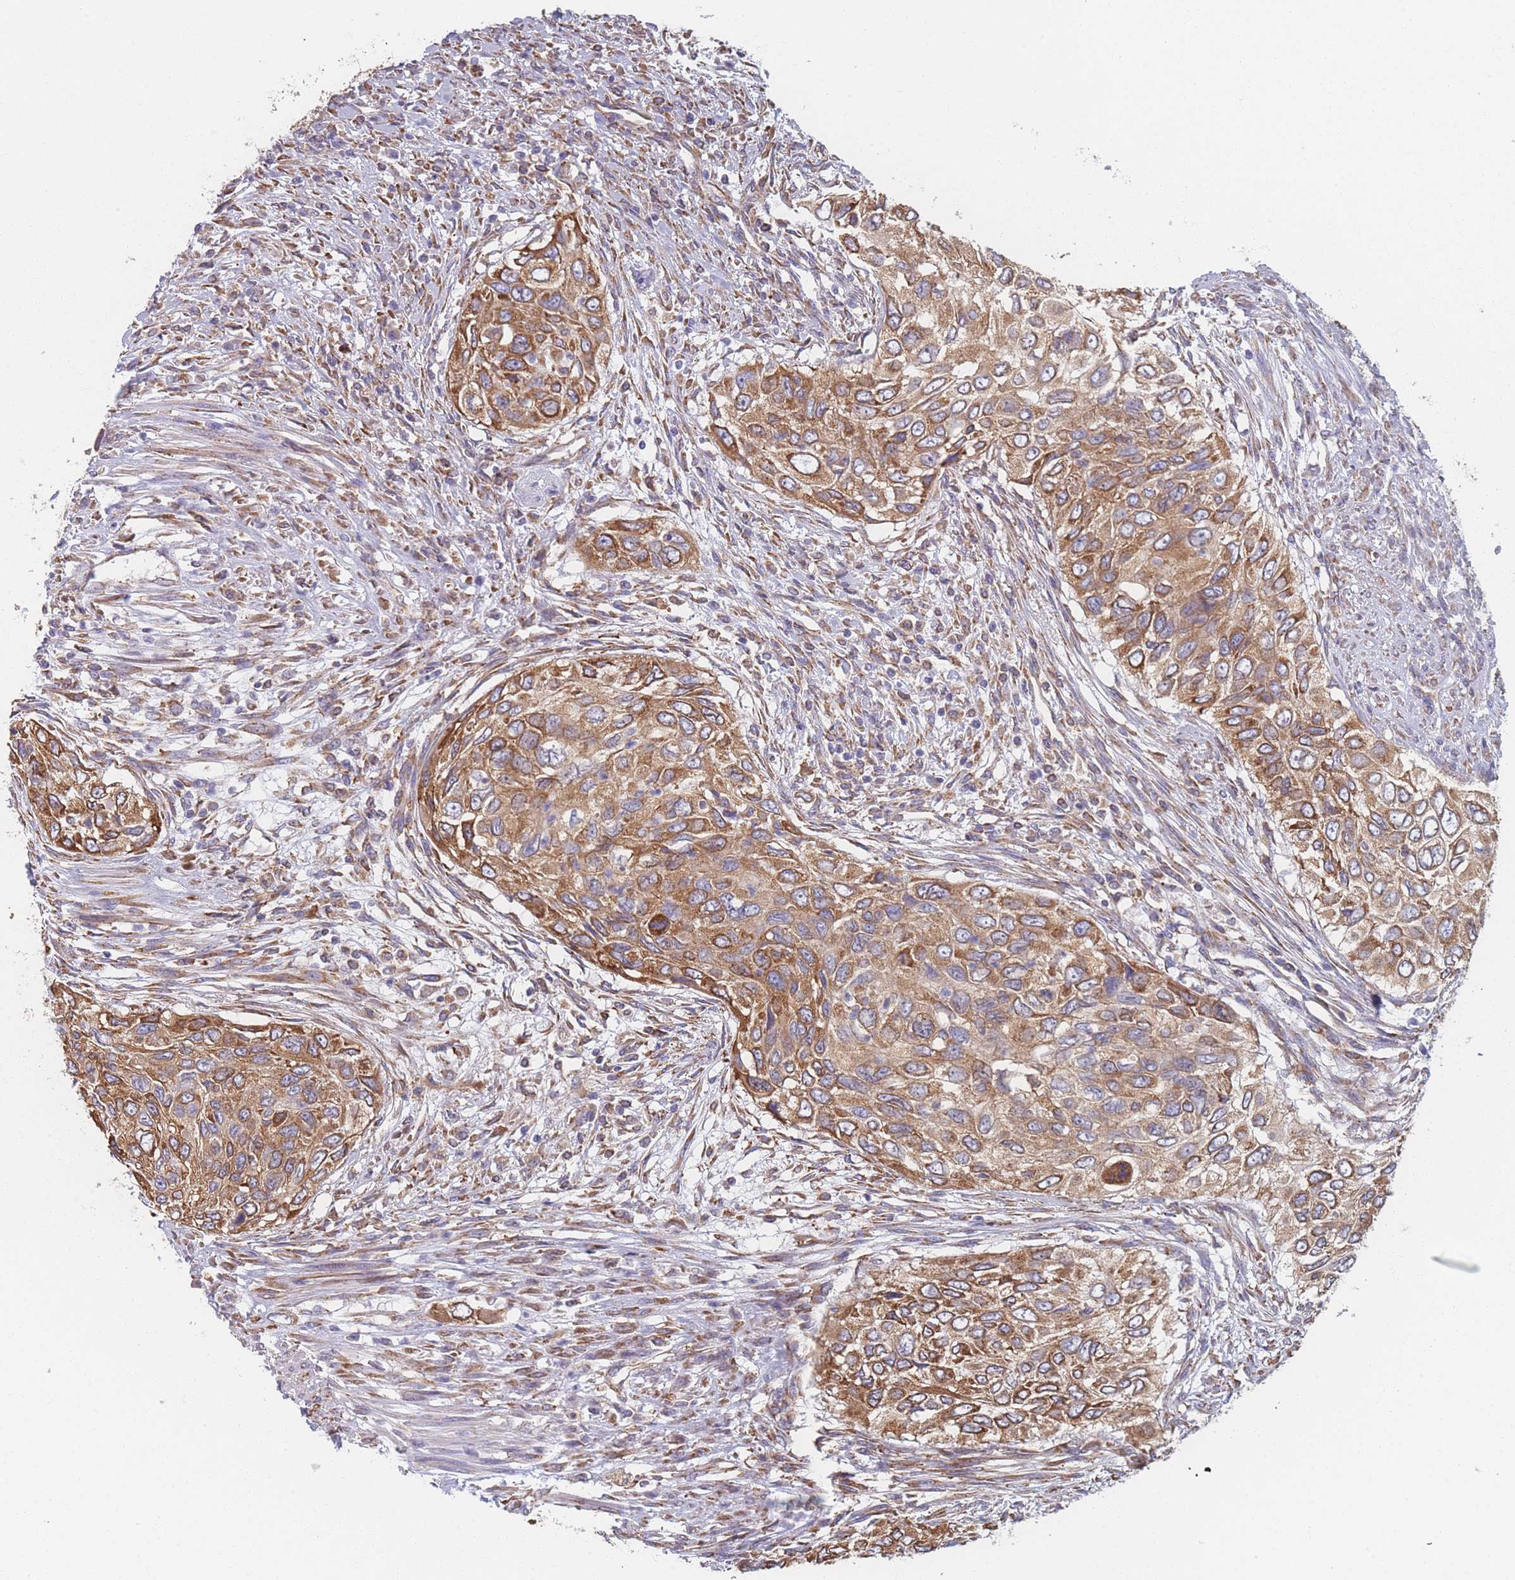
{"staining": {"intensity": "moderate", "quantity": ">75%", "location": "cytoplasmic/membranous"}, "tissue": "urothelial cancer", "cell_type": "Tumor cells", "image_type": "cancer", "snomed": [{"axis": "morphology", "description": "Urothelial carcinoma, High grade"}, {"axis": "topography", "description": "Urinary bladder"}], "caption": "The micrograph shows a brown stain indicating the presence of a protein in the cytoplasmic/membranous of tumor cells in high-grade urothelial carcinoma. The staining is performed using DAB brown chromogen to label protein expression. The nuclei are counter-stained blue using hematoxylin.", "gene": "OR7C2", "patient": {"sex": "female", "age": 60}}